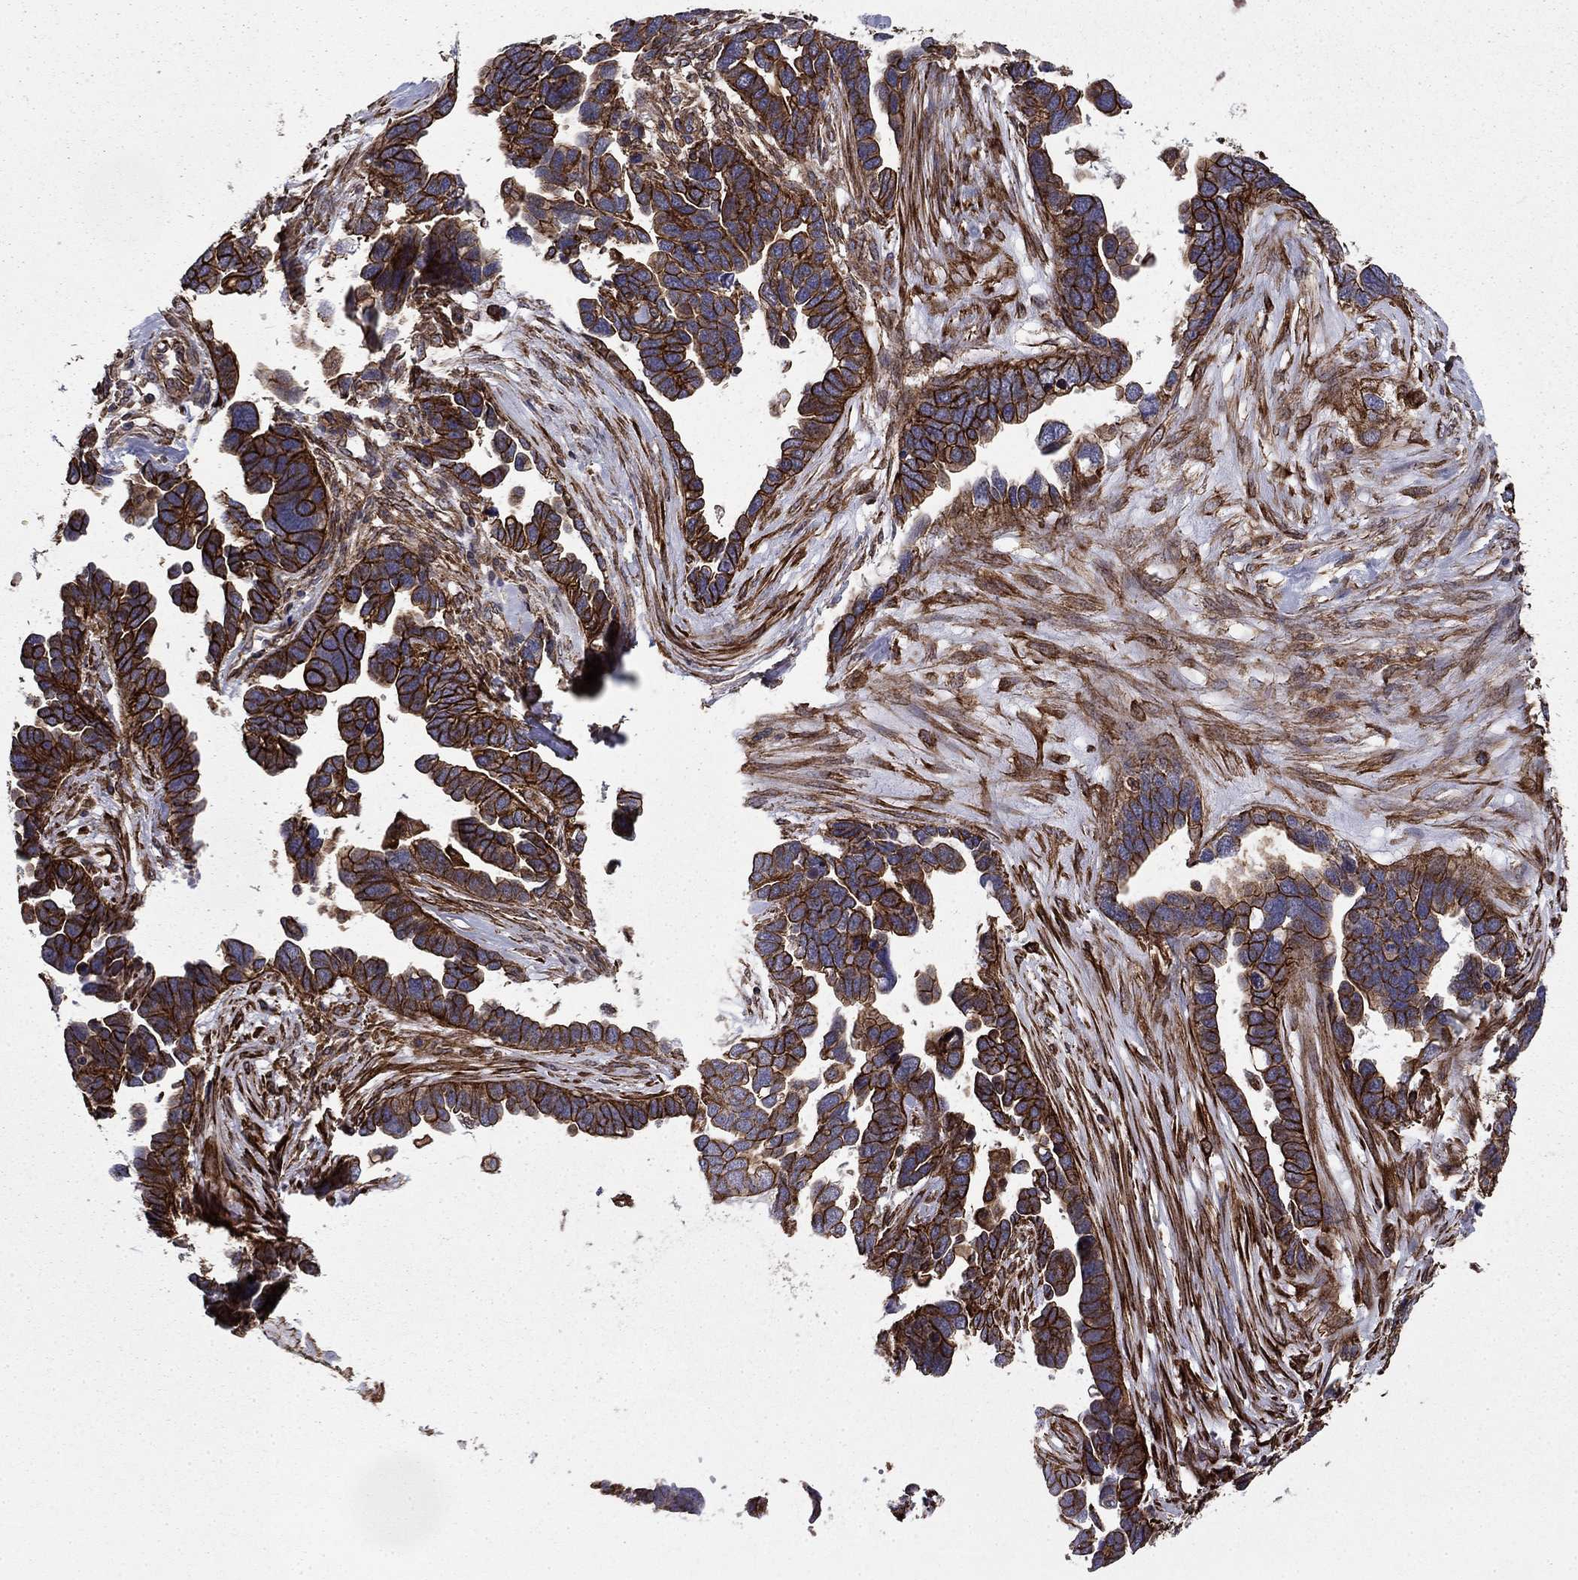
{"staining": {"intensity": "strong", "quantity": ">75%", "location": "cytoplasmic/membranous"}, "tissue": "ovarian cancer", "cell_type": "Tumor cells", "image_type": "cancer", "snomed": [{"axis": "morphology", "description": "Cystadenocarcinoma, serous, NOS"}, {"axis": "topography", "description": "Ovary"}], "caption": "Ovarian cancer (serous cystadenocarcinoma) tissue exhibits strong cytoplasmic/membranous positivity in about >75% of tumor cells, visualized by immunohistochemistry.", "gene": "SHMT1", "patient": {"sex": "female", "age": 54}}